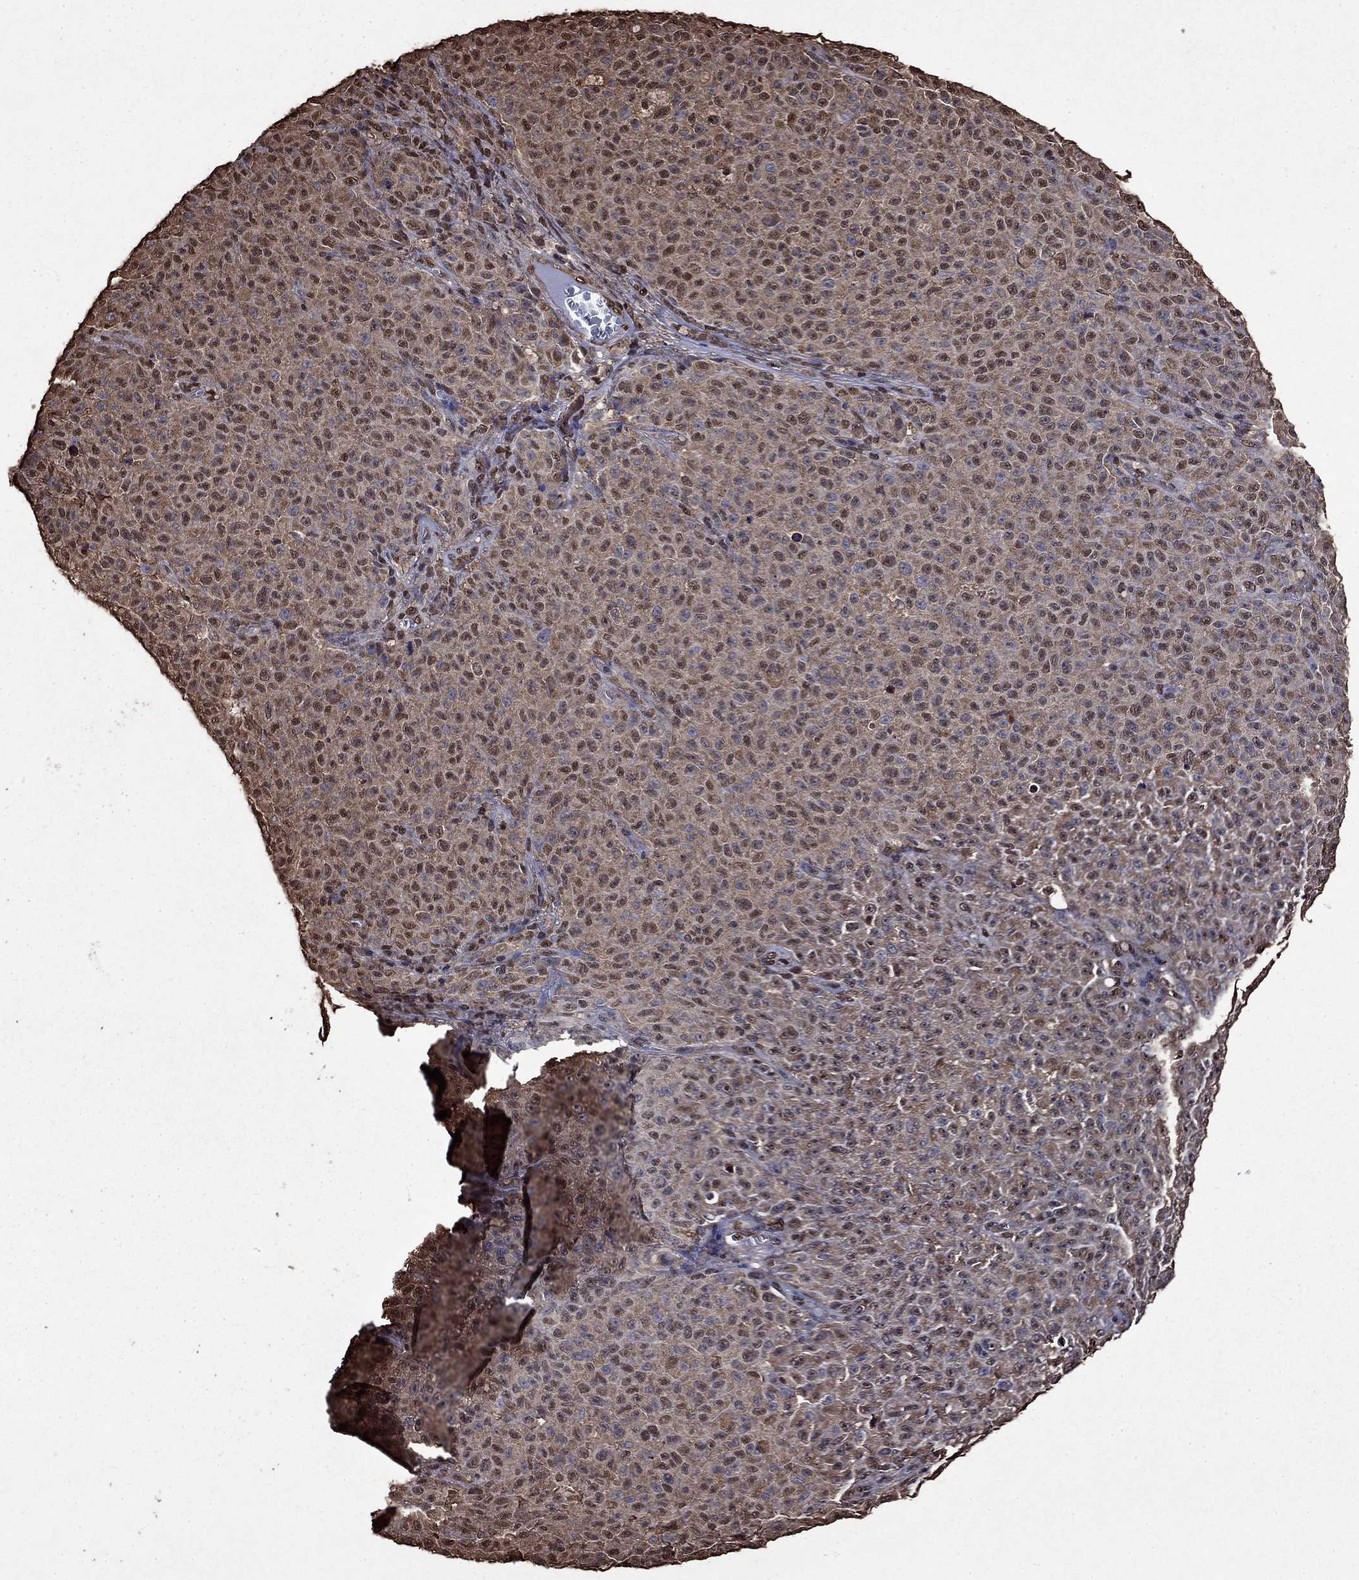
{"staining": {"intensity": "moderate", "quantity": "25%-75%", "location": "nuclear"}, "tissue": "melanoma", "cell_type": "Tumor cells", "image_type": "cancer", "snomed": [{"axis": "morphology", "description": "Malignant melanoma, NOS"}, {"axis": "topography", "description": "Skin"}], "caption": "Immunohistochemistry histopathology image of neoplastic tissue: human melanoma stained using IHC exhibits medium levels of moderate protein expression localized specifically in the nuclear of tumor cells, appearing as a nuclear brown color.", "gene": "GAPDH", "patient": {"sex": "female", "age": 82}}